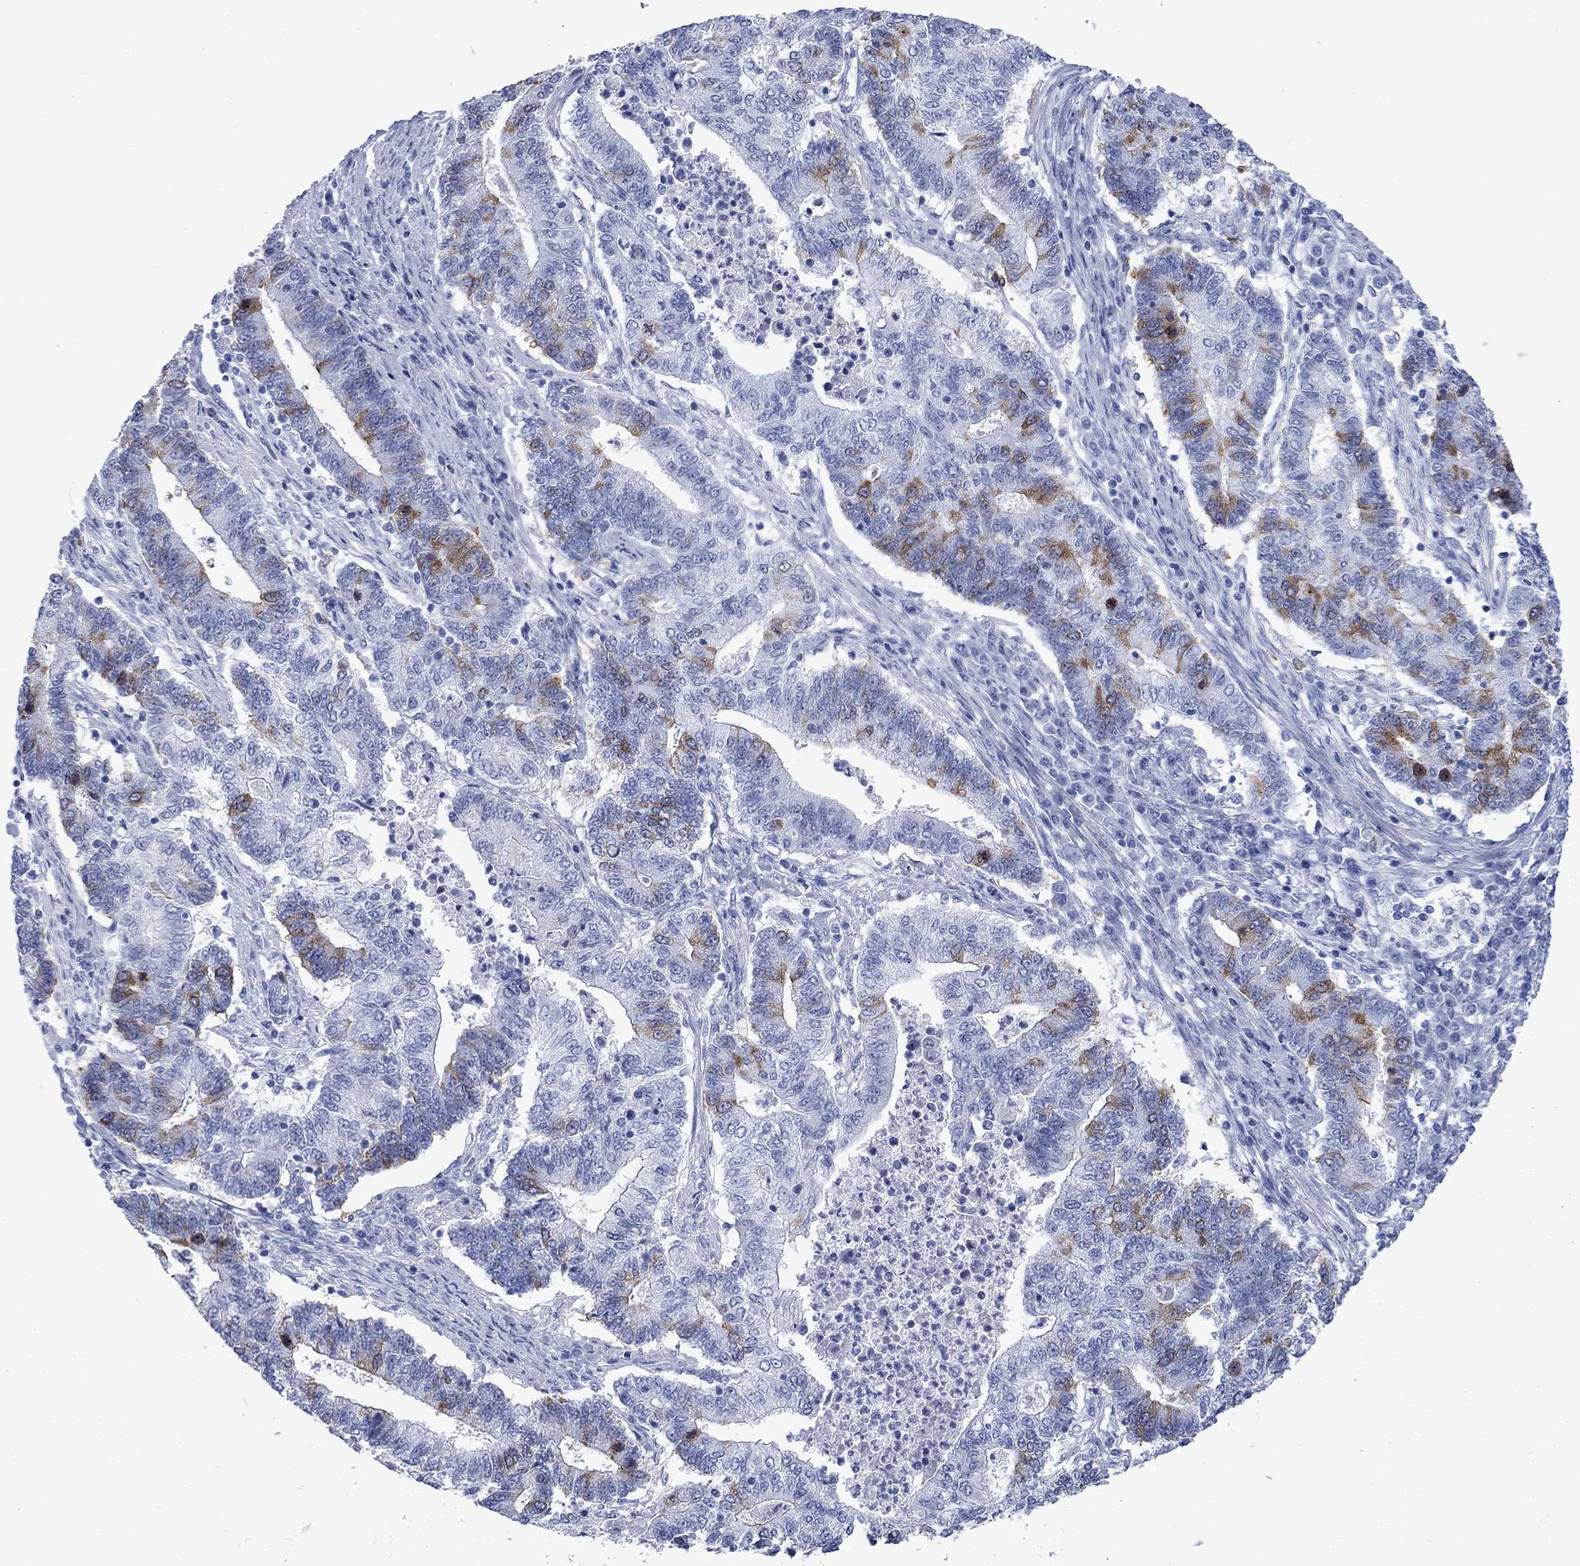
{"staining": {"intensity": "strong", "quantity": "<25%", "location": "cytoplasmic/membranous"}, "tissue": "endometrial cancer", "cell_type": "Tumor cells", "image_type": "cancer", "snomed": [{"axis": "morphology", "description": "Adenocarcinoma, NOS"}, {"axis": "topography", "description": "Uterus"}, {"axis": "topography", "description": "Endometrium"}], "caption": "Immunohistochemical staining of human adenocarcinoma (endometrial) shows medium levels of strong cytoplasmic/membranous protein staining in about <25% of tumor cells. Ihc stains the protein of interest in brown and the nuclei are stained blue.", "gene": "TACC3", "patient": {"sex": "female", "age": 54}}